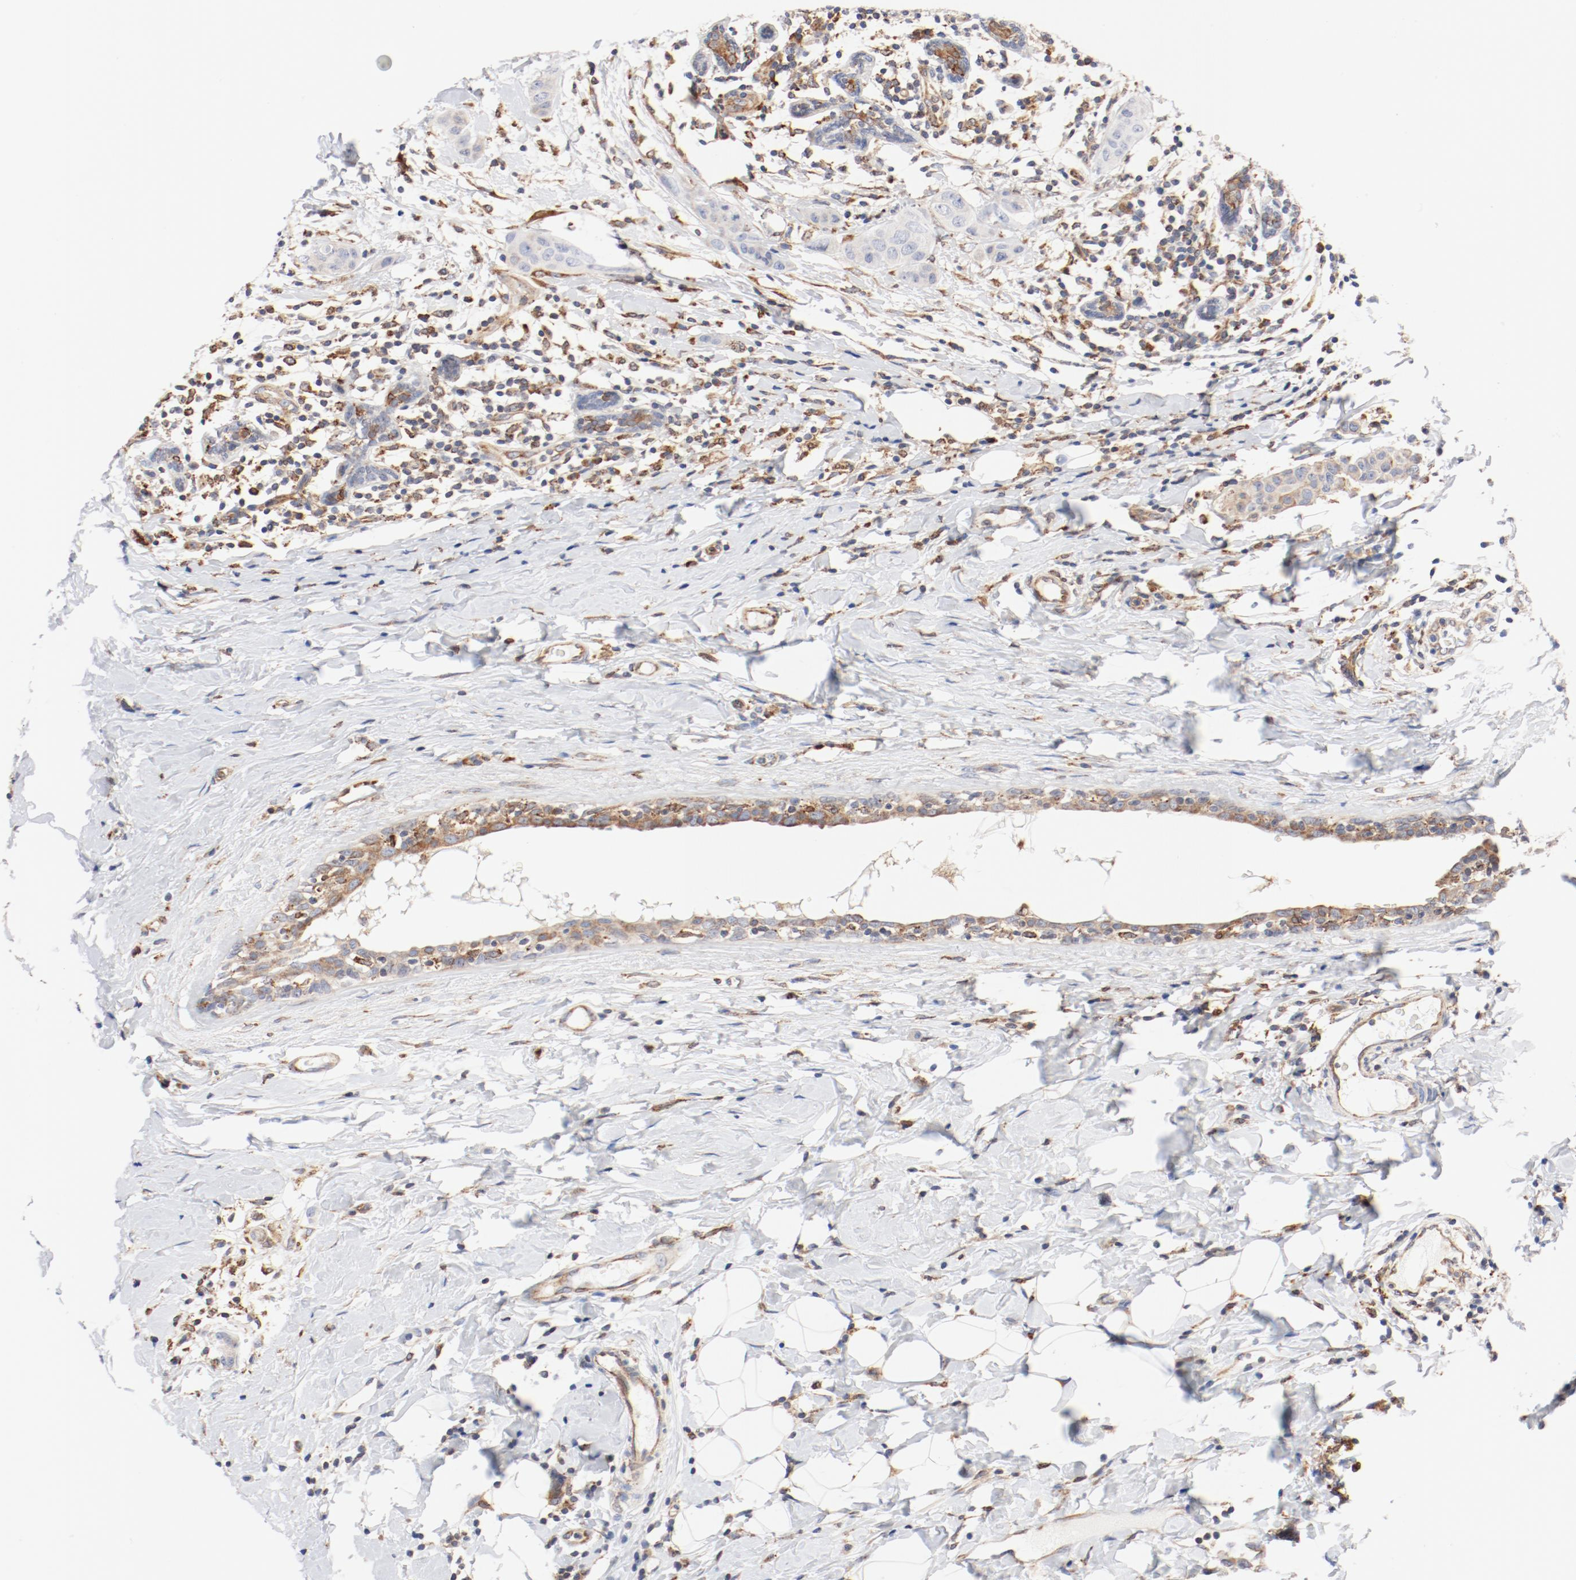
{"staining": {"intensity": "weak", "quantity": "<25%", "location": "cytoplasmic/membranous"}, "tissue": "breast cancer", "cell_type": "Tumor cells", "image_type": "cancer", "snomed": [{"axis": "morphology", "description": "Duct carcinoma"}, {"axis": "topography", "description": "Breast"}], "caption": "High power microscopy histopathology image of an IHC photomicrograph of breast cancer, revealing no significant positivity in tumor cells. (Immunohistochemistry (ihc), brightfield microscopy, high magnification).", "gene": "PDPK1", "patient": {"sex": "female", "age": 40}}